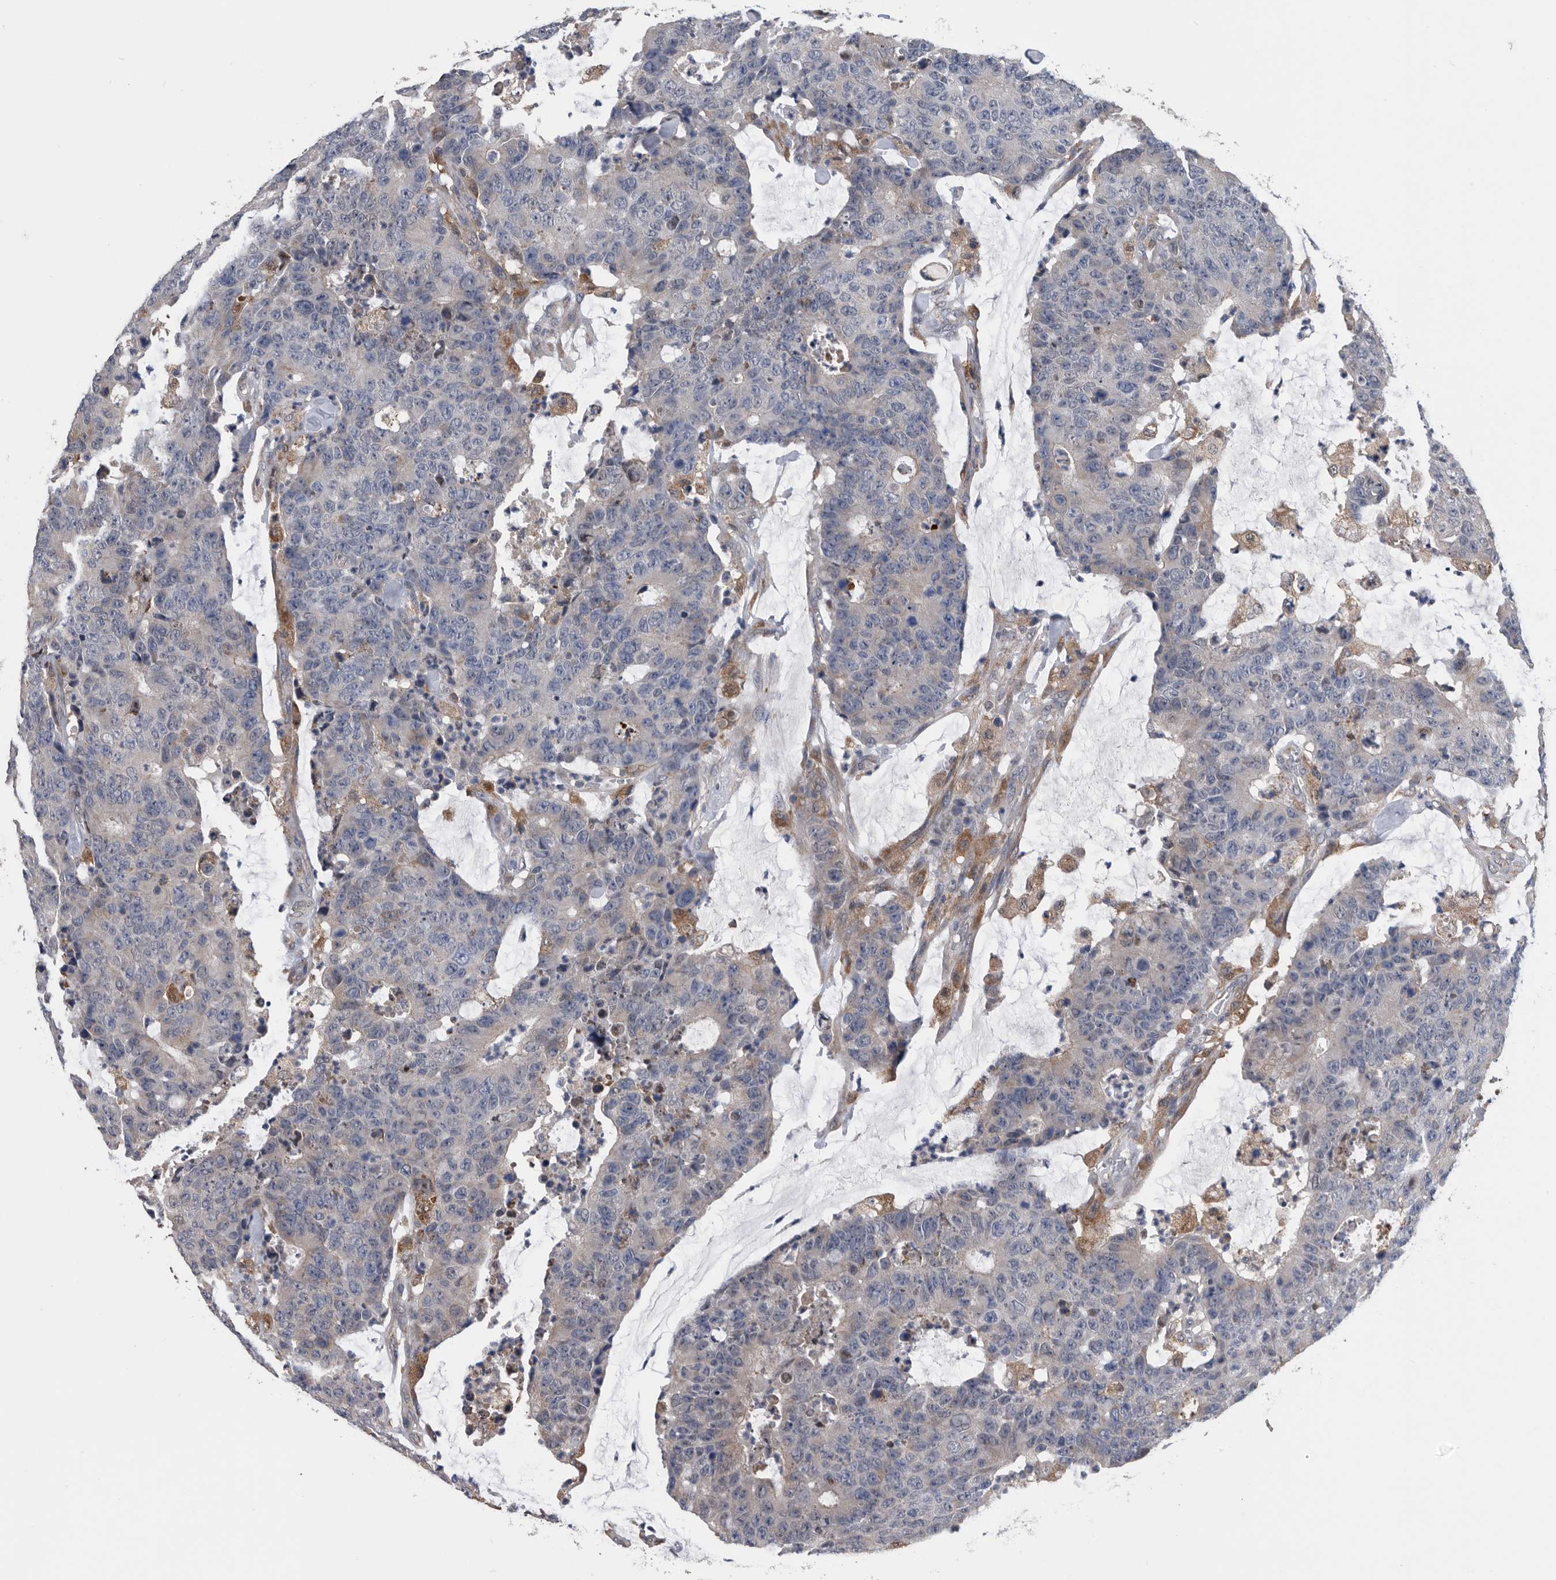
{"staining": {"intensity": "weak", "quantity": "<25%", "location": "cytoplasmic/membranous"}, "tissue": "colorectal cancer", "cell_type": "Tumor cells", "image_type": "cancer", "snomed": [{"axis": "morphology", "description": "Adenocarcinoma, NOS"}, {"axis": "topography", "description": "Colon"}], "caption": "This is an immunohistochemistry image of colorectal cancer. There is no expression in tumor cells.", "gene": "NRBP1", "patient": {"sex": "female", "age": 86}}